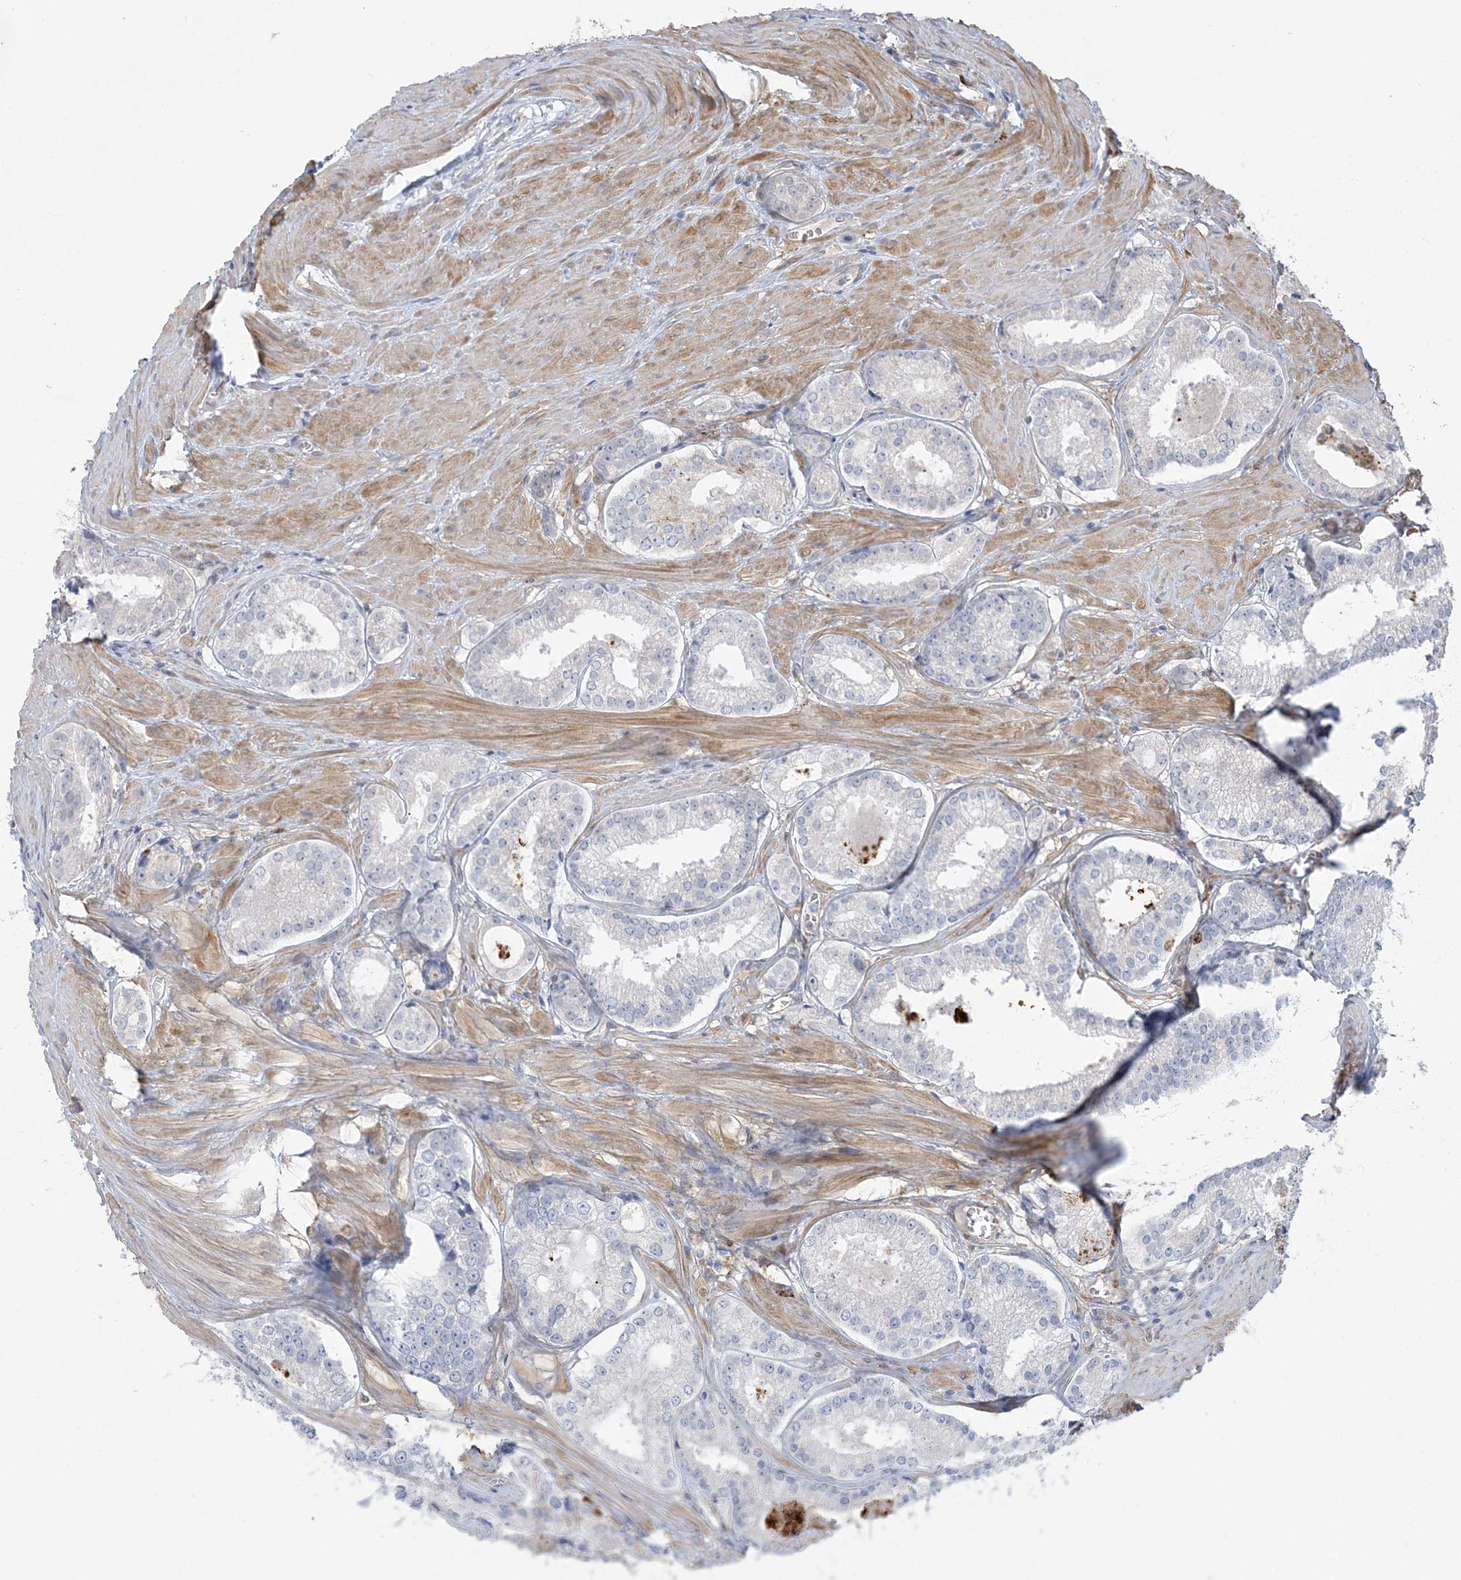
{"staining": {"intensity": "negative", "quantity": "none", "location": "none"}, "tissue": "prostate cancer", "cell_type": "Tumor cells", "image_type": "cancer", "snomed": [{"axis": "morphology", "description": "Adenocarcinoma, Low grade"}, {"axis": "topography", "description": "Prostate"}], "caption": "A photomicrograph of human prostate cancer (low-grade adenocarcinoma) is negative for staining in tumor cells.", "gene": "HAAO", "patient": {"sex": "male", "age": 54}}